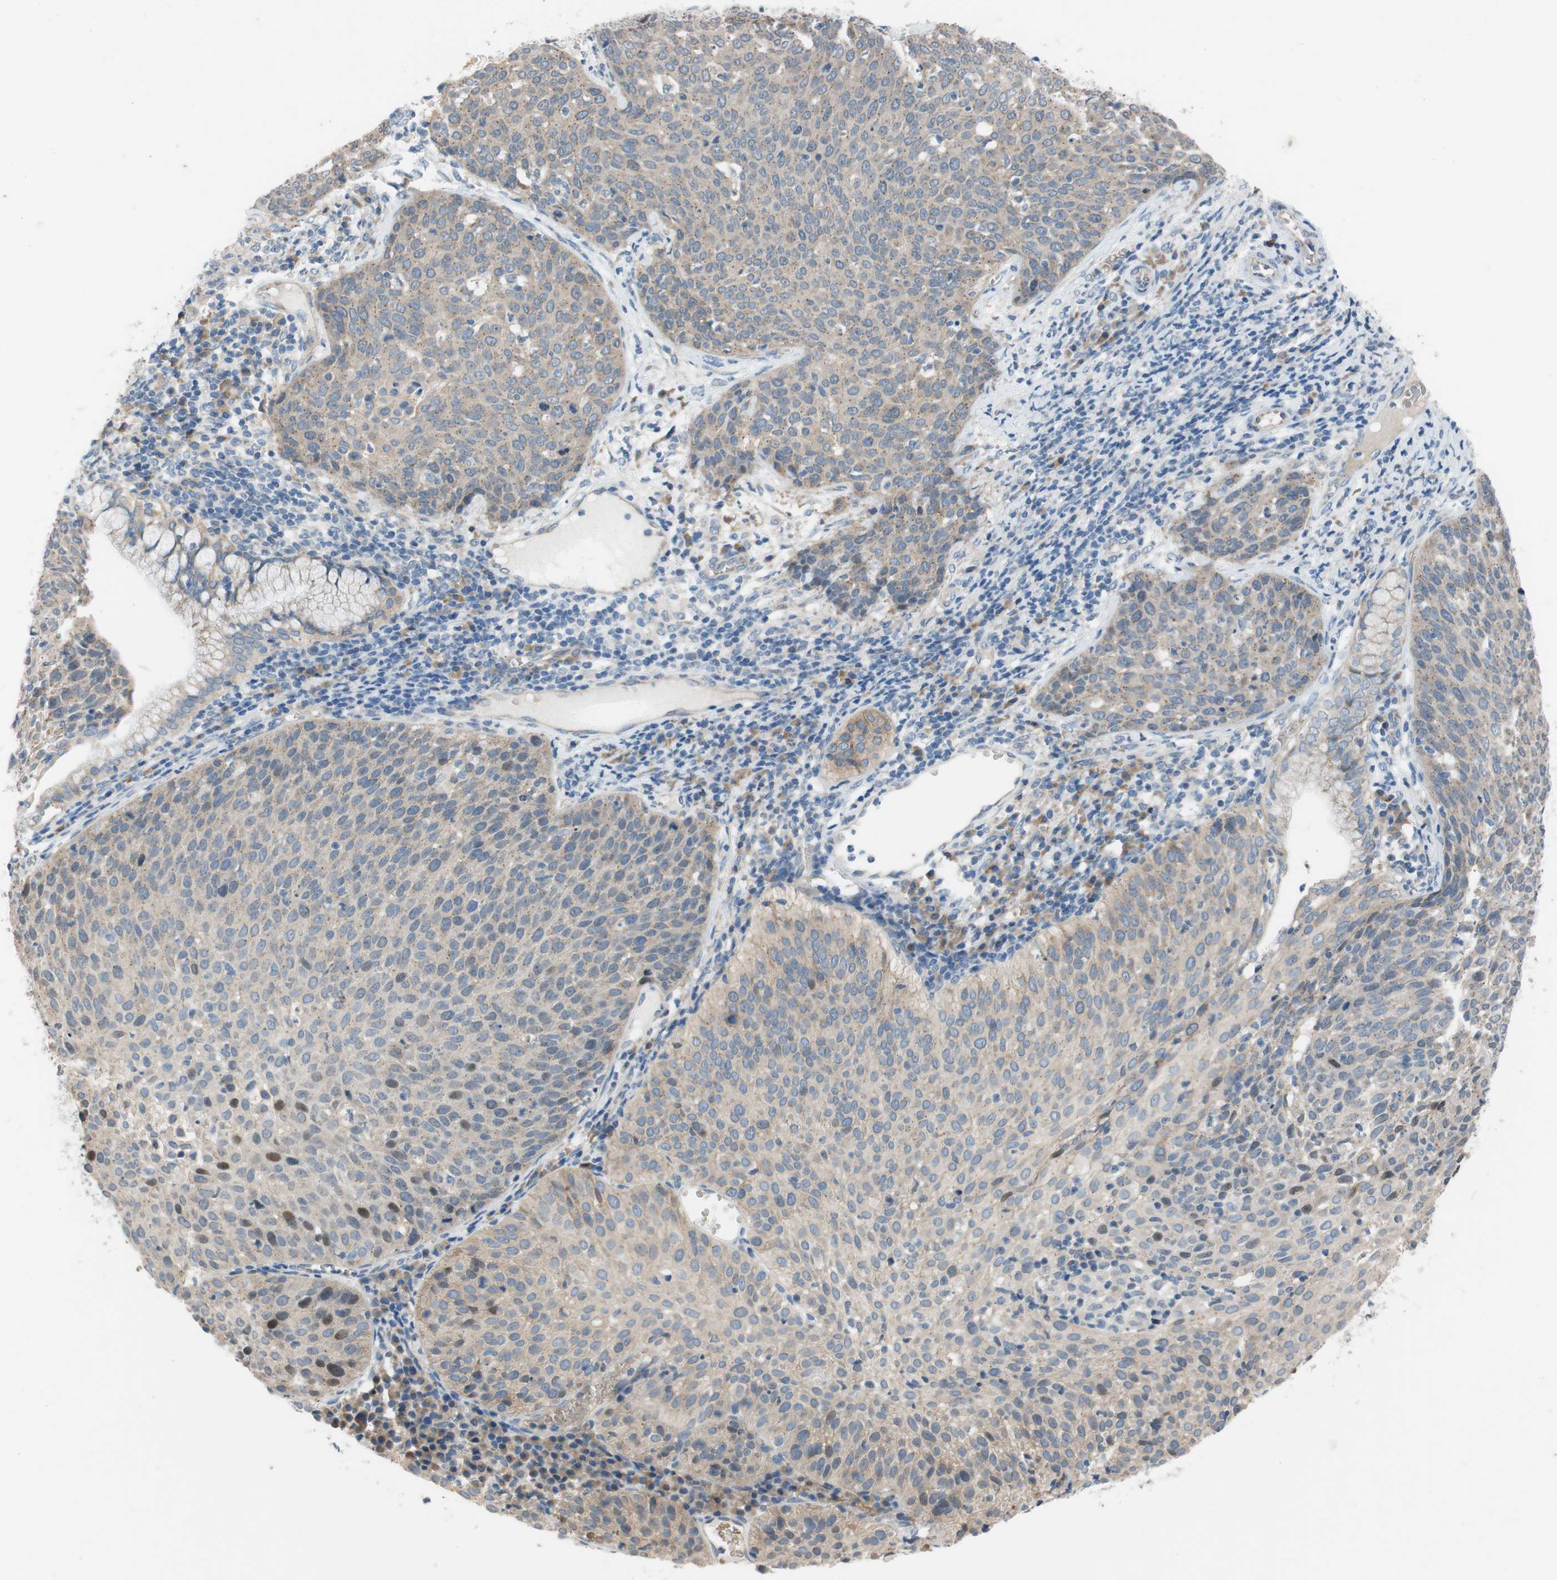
{"staining": {"intensity": "weak", "quantity": ">75%", "location": "cytoplasmic/membranous"}, "tissue": "cervical cancer", "cell_type": "Tumor cells", "image_type": "cancer", "snomed": [{"axis": "morphology", "description": "Squamous cell carcinoma, NOS"}, {"axis": "topography", "description": "Cervix"}], "caption": "Immunohistochemical staining of human cervical cancer (squamous cell carcinoma) reveals weak cytoplasmic/membranous protein expression in approximately >75% of tumor cells.", "gene": "ADD2", "patient": {"sex": "female", "age": 38}}